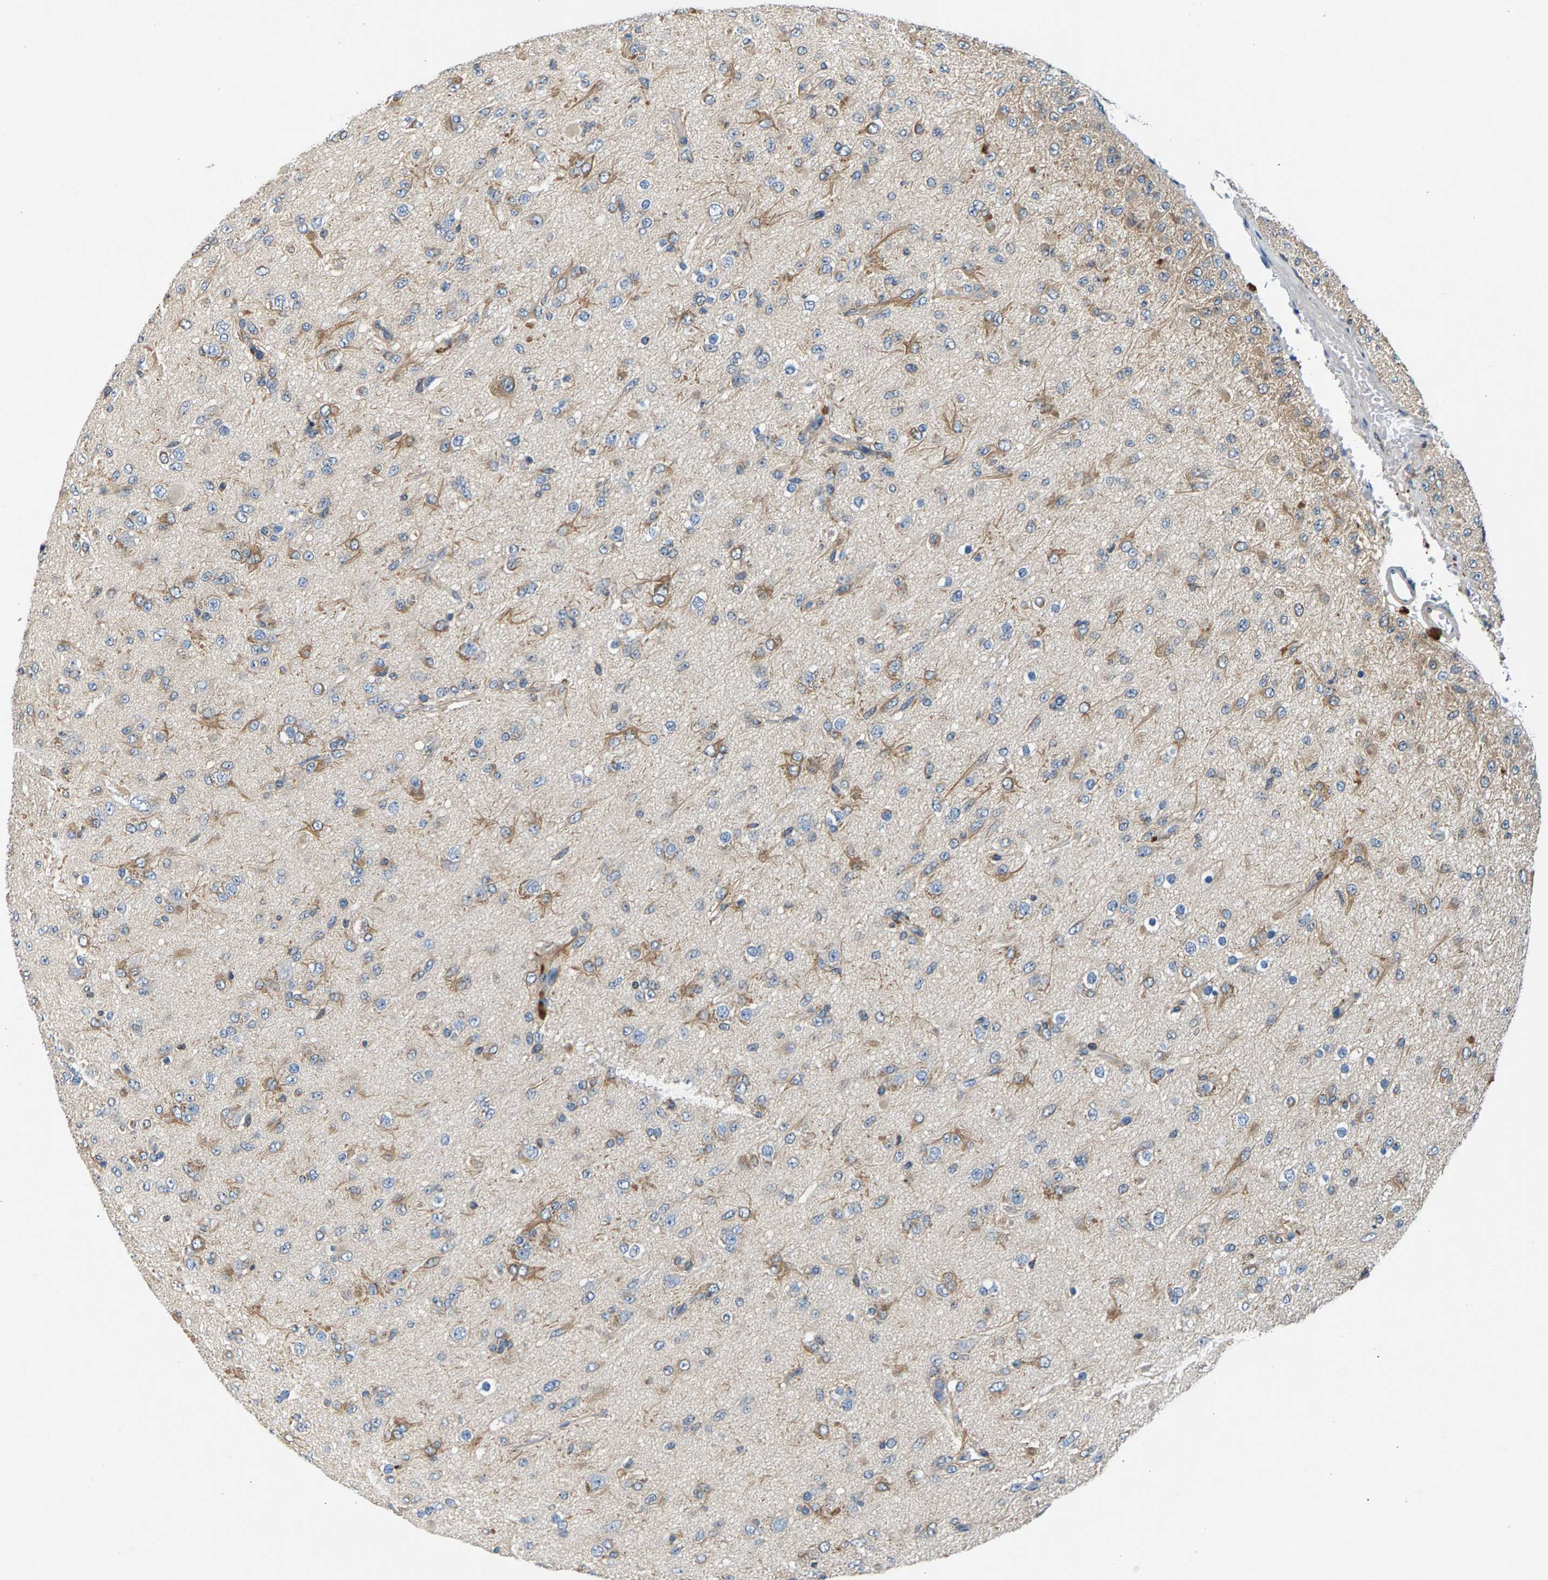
{"staining": {"intensity": "weak", "quantity": "<25%", "location": "cytoplasmic/membranous"}, "tissue": "glioma", "cell_type": "Tumor cells", "image_type": "cancer", "snomed": [{"axis": "morphology", "description": "Glioma, malignant, Low grade"}, {"axis": "topography", "description": "Brain"}], "caption": "An image of glioma stained for a protein shows no brown staining in tumor cells.", "gene": "NT5C", "patient": {"sex": "male", "age": 65}}